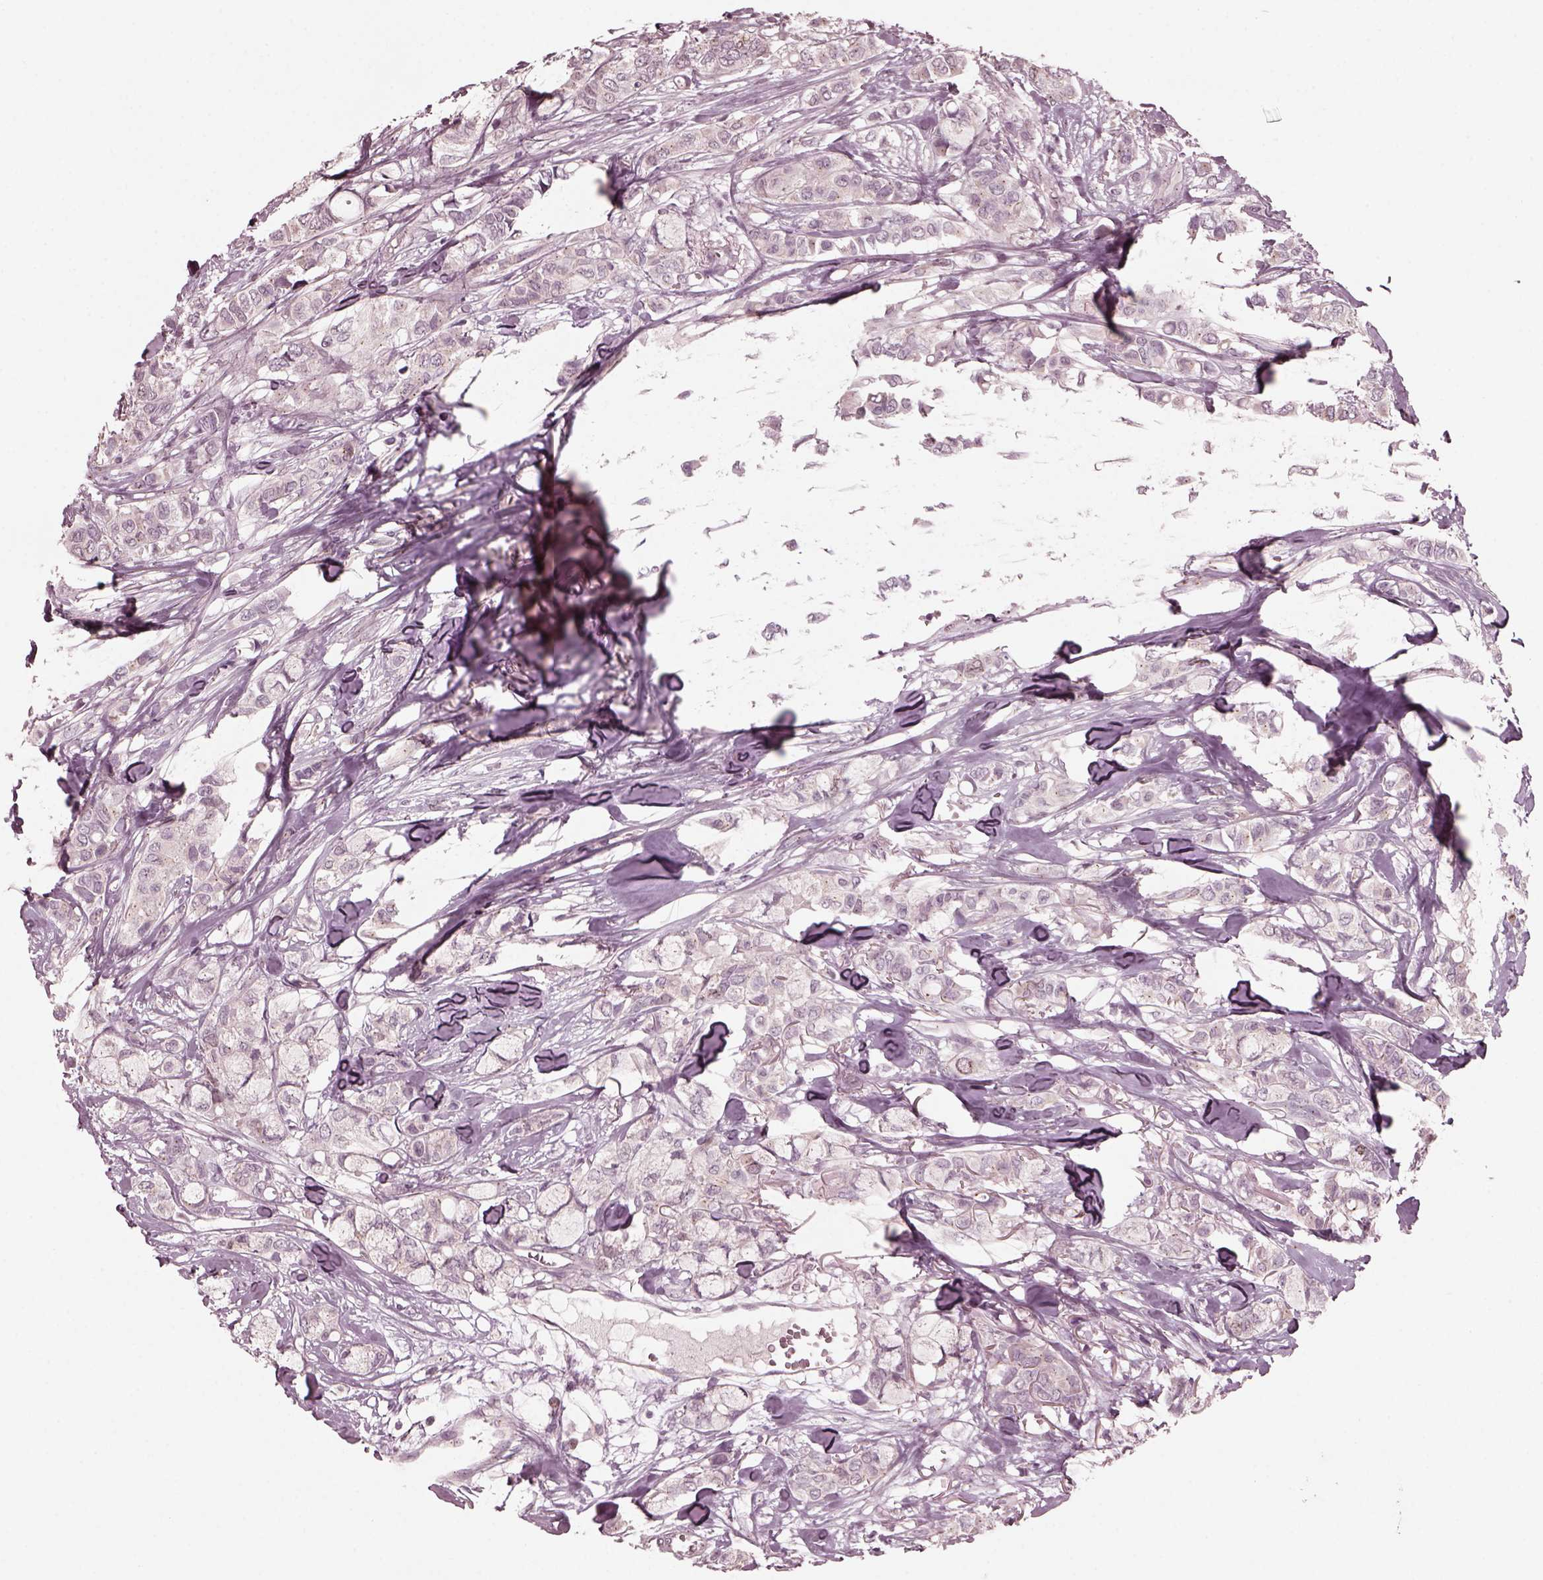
{"staining": {"intensity": "negative", "quantity": "none", "location": "none"}, "tissue": "breast cancer", "cell_type": "Tumor cells", "image_type": "cancer", "snomed": [{"axis": "morphology", "description": "Duct carcinoma"}, {"axis": "topography", "description": "Breast"}], "caption": "Micrograph shows no protein expression in tumor cells of breast cancer (intraductal carcinoma) tissue.", "gene": "SAXO1", "patient": {"sex": "female", "age": 85}}